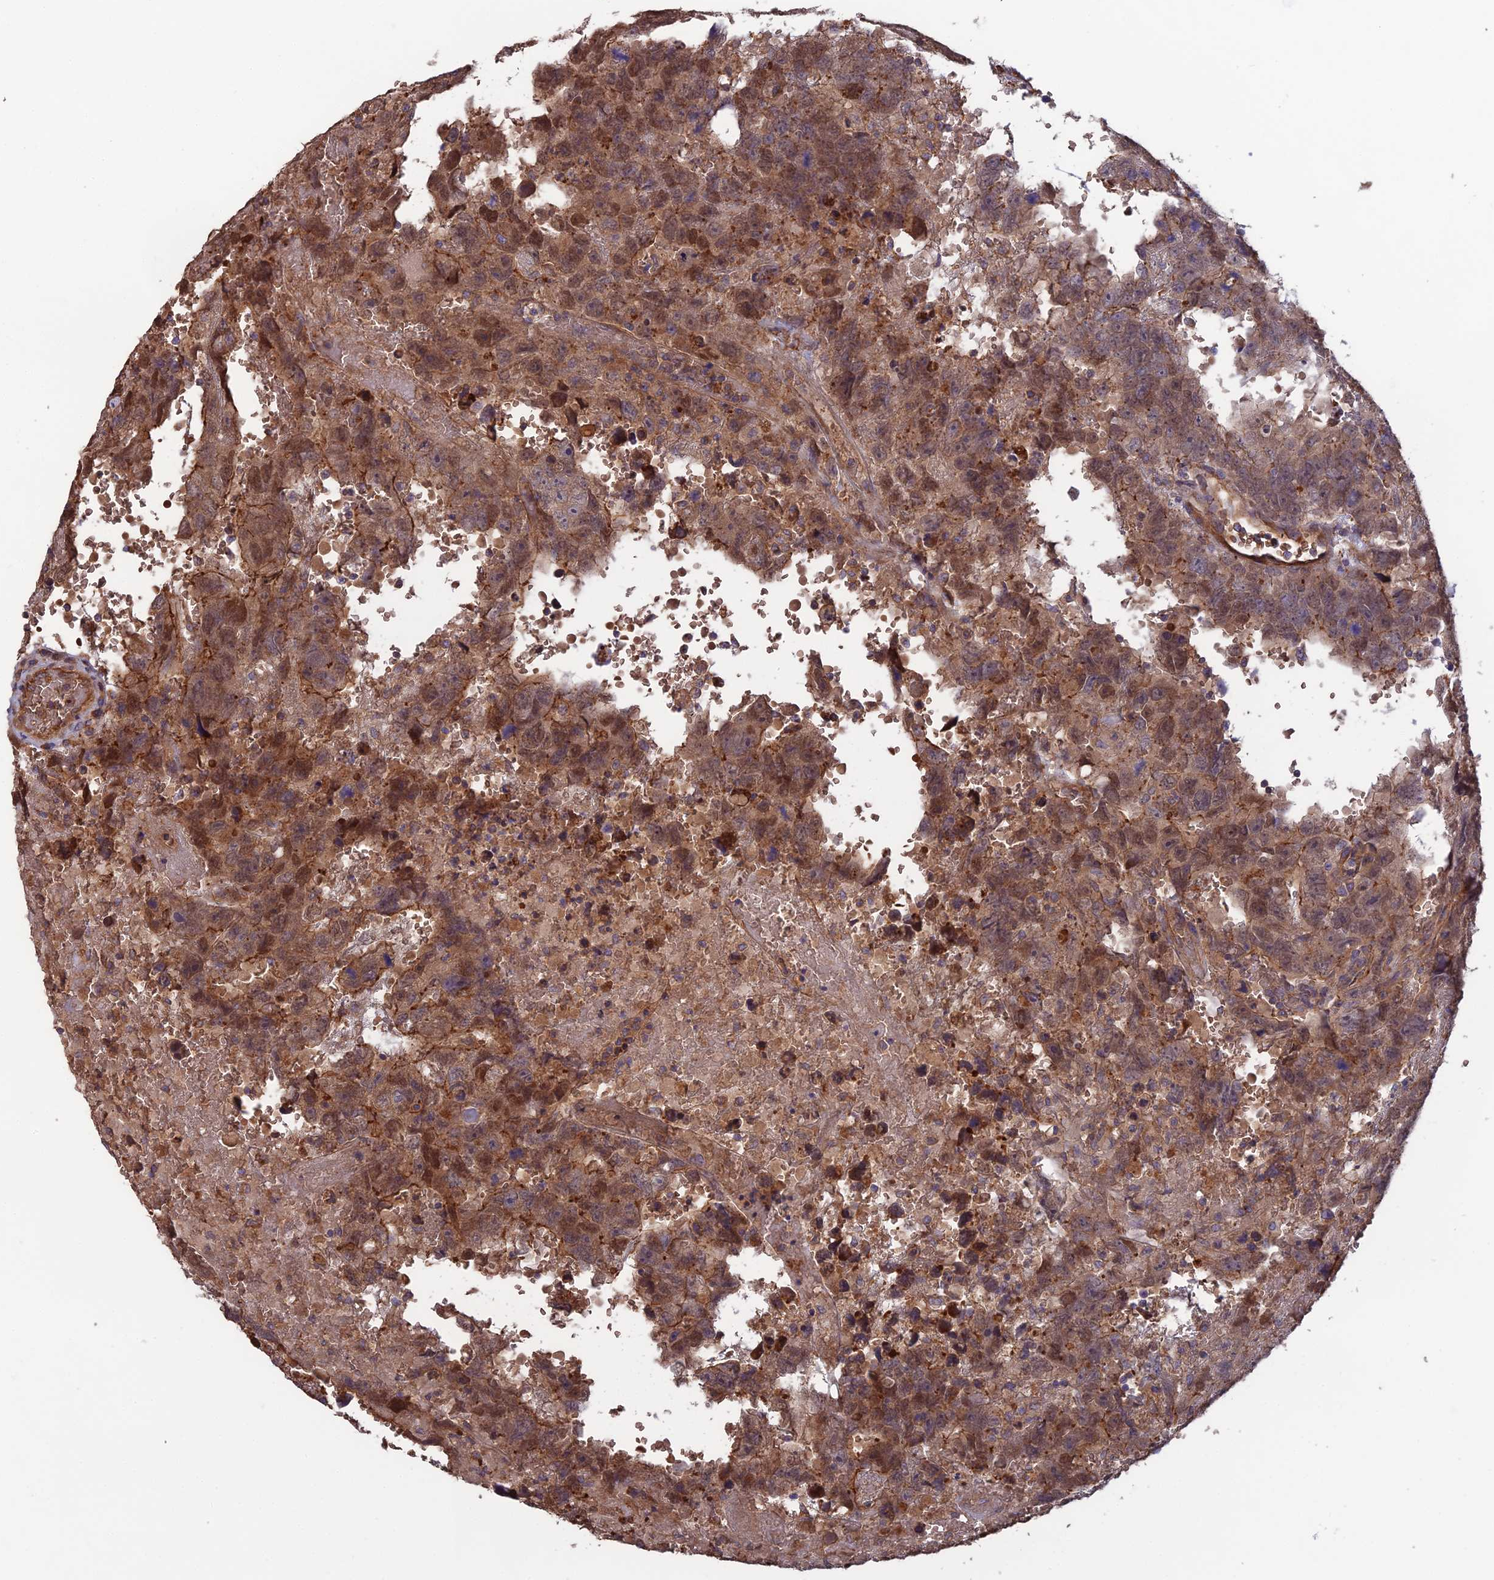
{"staining": {"intensity": "moderate", "quantity": ">75%", "location": "cytoplasmic/membranous,nuclear"}, "tissue": "testis cancer", "cell_type": "Tumor cells", "image_type": "cancer", "snomed": [{"axis": "morphology", "description": "Carcinoma, Embryonal, NOS"}, {"axis": "topography", "description": "Testis"}], "caption": "Immunohistochemistry micrograph of human testis cancer stained for a protein (brown), which demonstrates medium levels of moderate cytoplasmic/membranous and nuclear expression in about >75% of tumor cells.", "gene": "GALR2", "patient": {"sex": "male", "age": 45}}